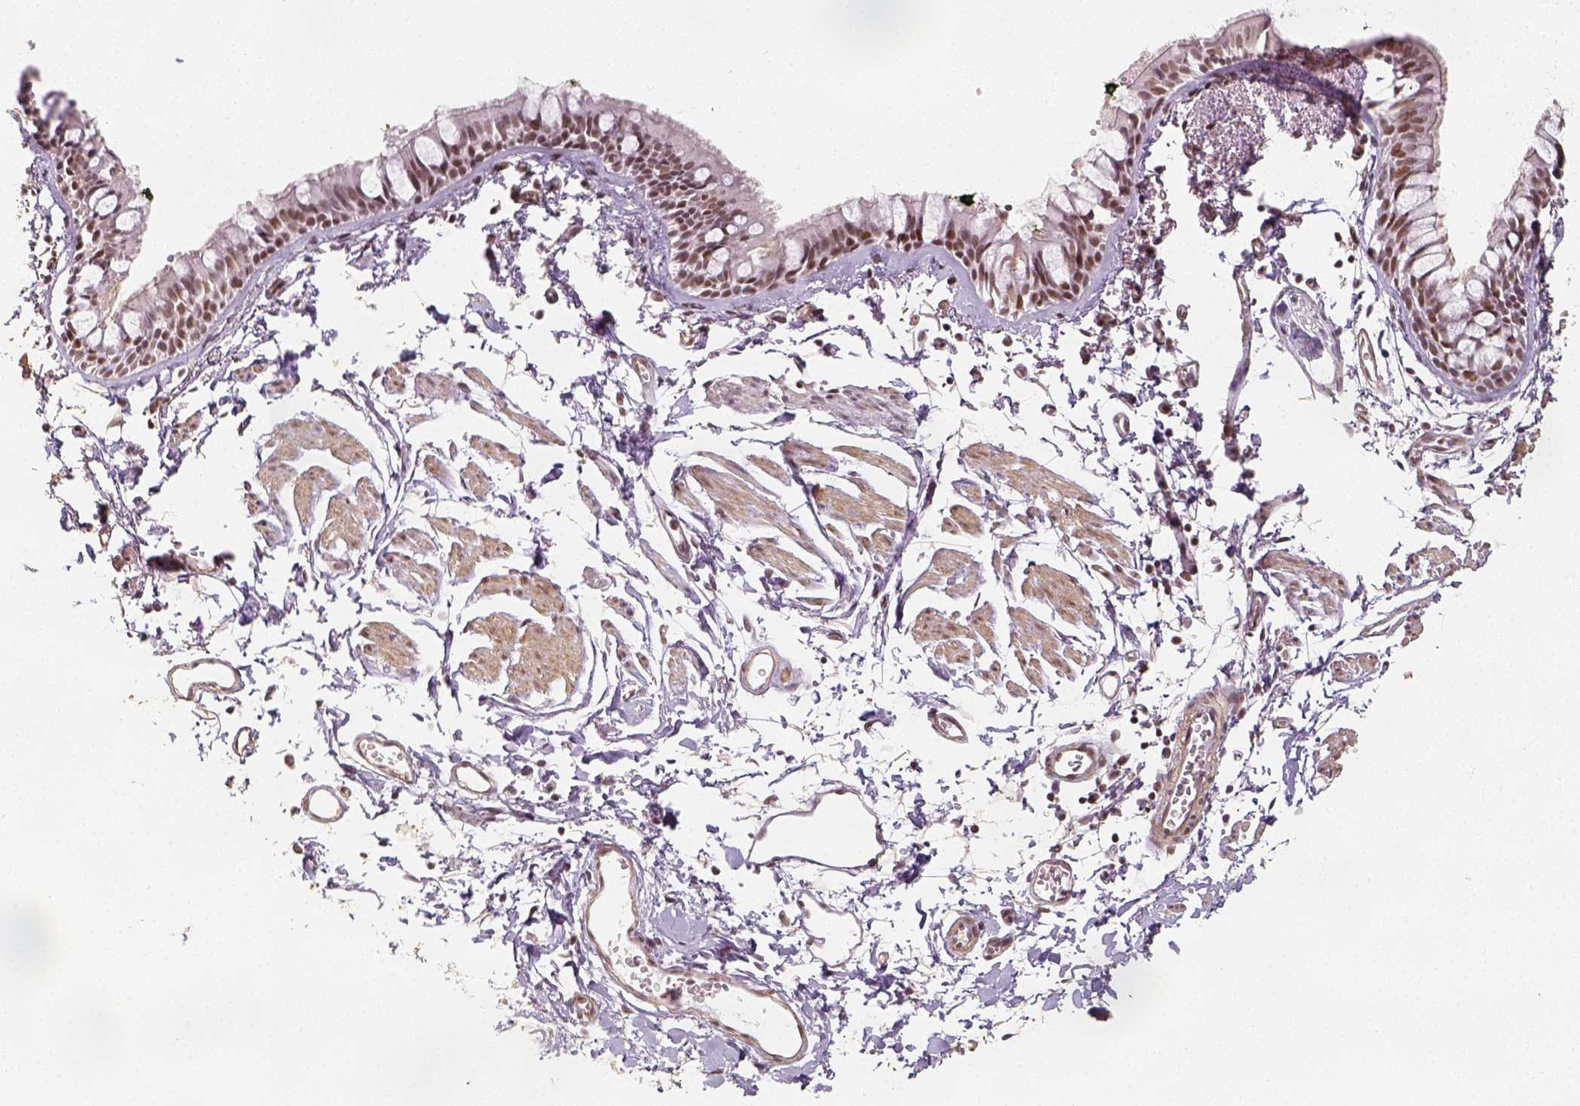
{"staining": {"intensity": "moderate", "quantity": ">75%", "location": "nuclear"}, "tissue": "bronchus", "cell_type": "Respiratory epithelial cells", "image_type": "normal", "snomed": [{"axis": "morphology", "description": "Normal tissue, NOS"}, {"axis": "topography", "description": "Cartilage tissue"}, {"axis": "topography", "description": "Bronchus"}], "caption": "Protein expression analysis of benign bronchus exhibits moderate nuclear expression in about >75% of respiratory epithelial cells. (brown staining indicates protein expression, while blue staining denotes nuclei).", "gene": "HDAC1", "patient": {"sex": "female", "age": 59}}